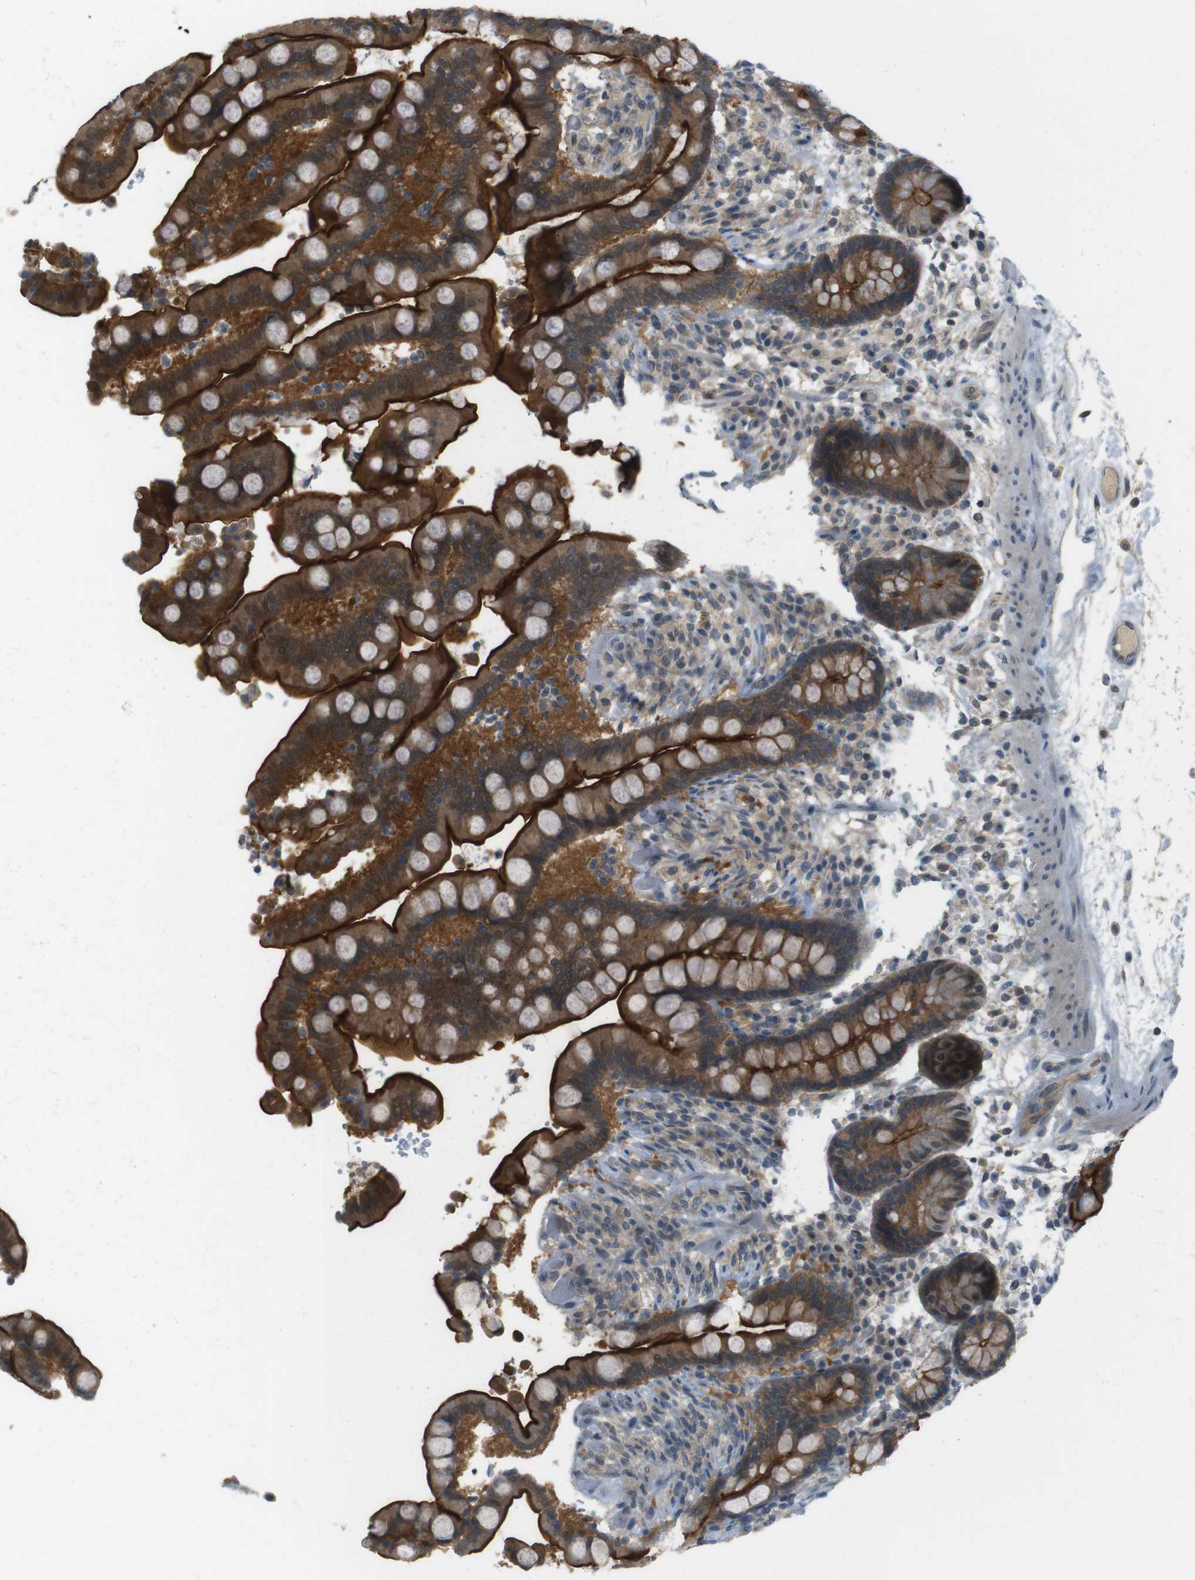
{"staining": {"intensity": "weak", "quantity": ">75%", "location": "cytoplasmic/membranous"}, "tissue": "colon", "cell_type": "Endothelial cells", "image_type": "normal", "snomed": [{"axis": "morphology", "description": "Normal tissue, NOS"}, {"axis": "topography", "description": "Colon"}], "caption": "Brown immunohistochemical staining in unremarkable human colon reveals weak cytoplasmic/membranous staining in approximately >75% of endothelial cells.", "gene": "ZDHHC20", "patient": {"sex": "male", "age": 73}}